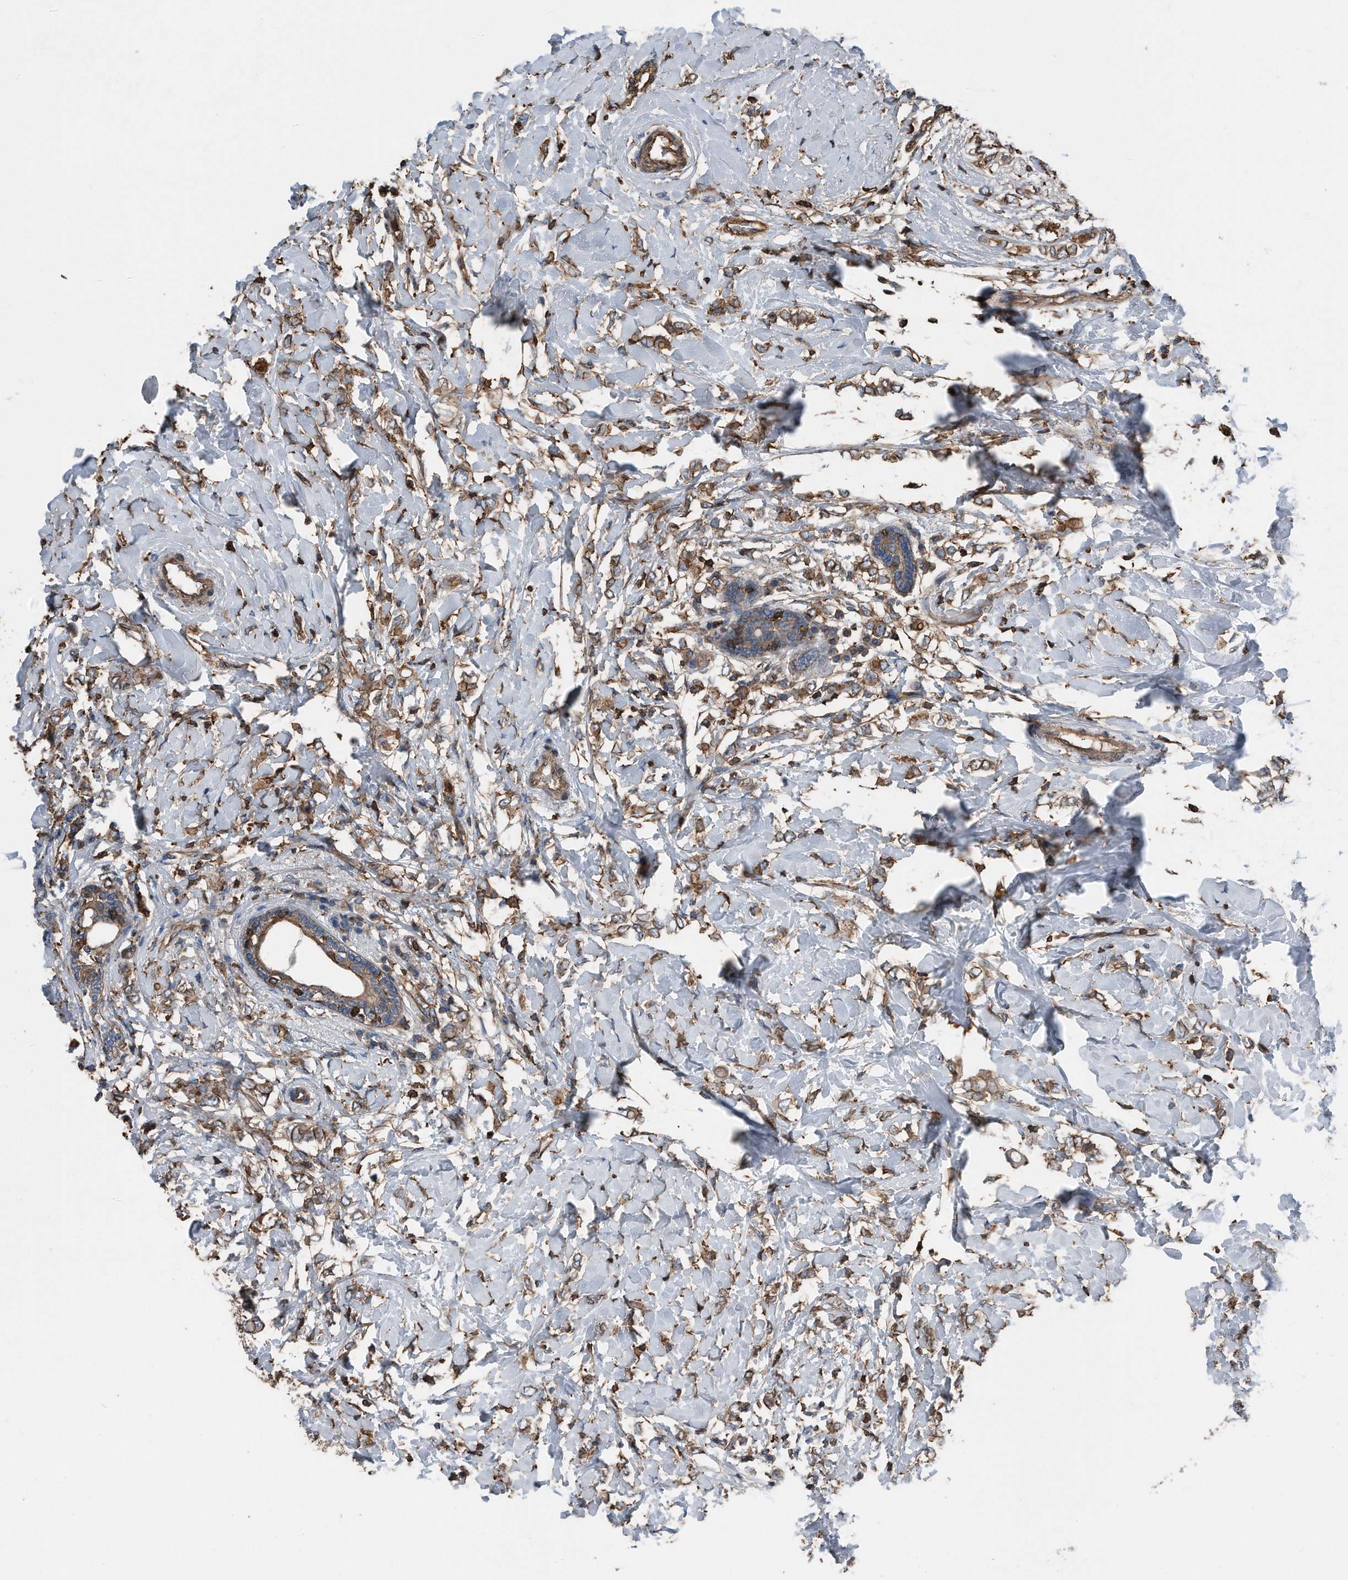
{"staining": {"intensity": "moderate", "quantity": ">75%", "location": "cytoplasmic/membranous"}, "tissue": "breast cancer", "cell_type": "Tumor cells", "image_type": "cancer", "snomed": [{"axis": "morphology", "description": "Normal tissue, NOS"}, {"axis": "morphology", "description": "Lobular carcinoma"}, {"axis": "topography", "description": "Breast"}], "caption": "The immunohistochemical stain highlights moderate cytoplasmic/membranous positivity in tumor cells of breast cancer (lobular carcinoma) tissue. (DAB (3,3'-diaminobenzidine) IHC with brightfield microscopy, high magnification).", "gene": "RSPO3", "patient": {"sex": "female", "age": 47}}